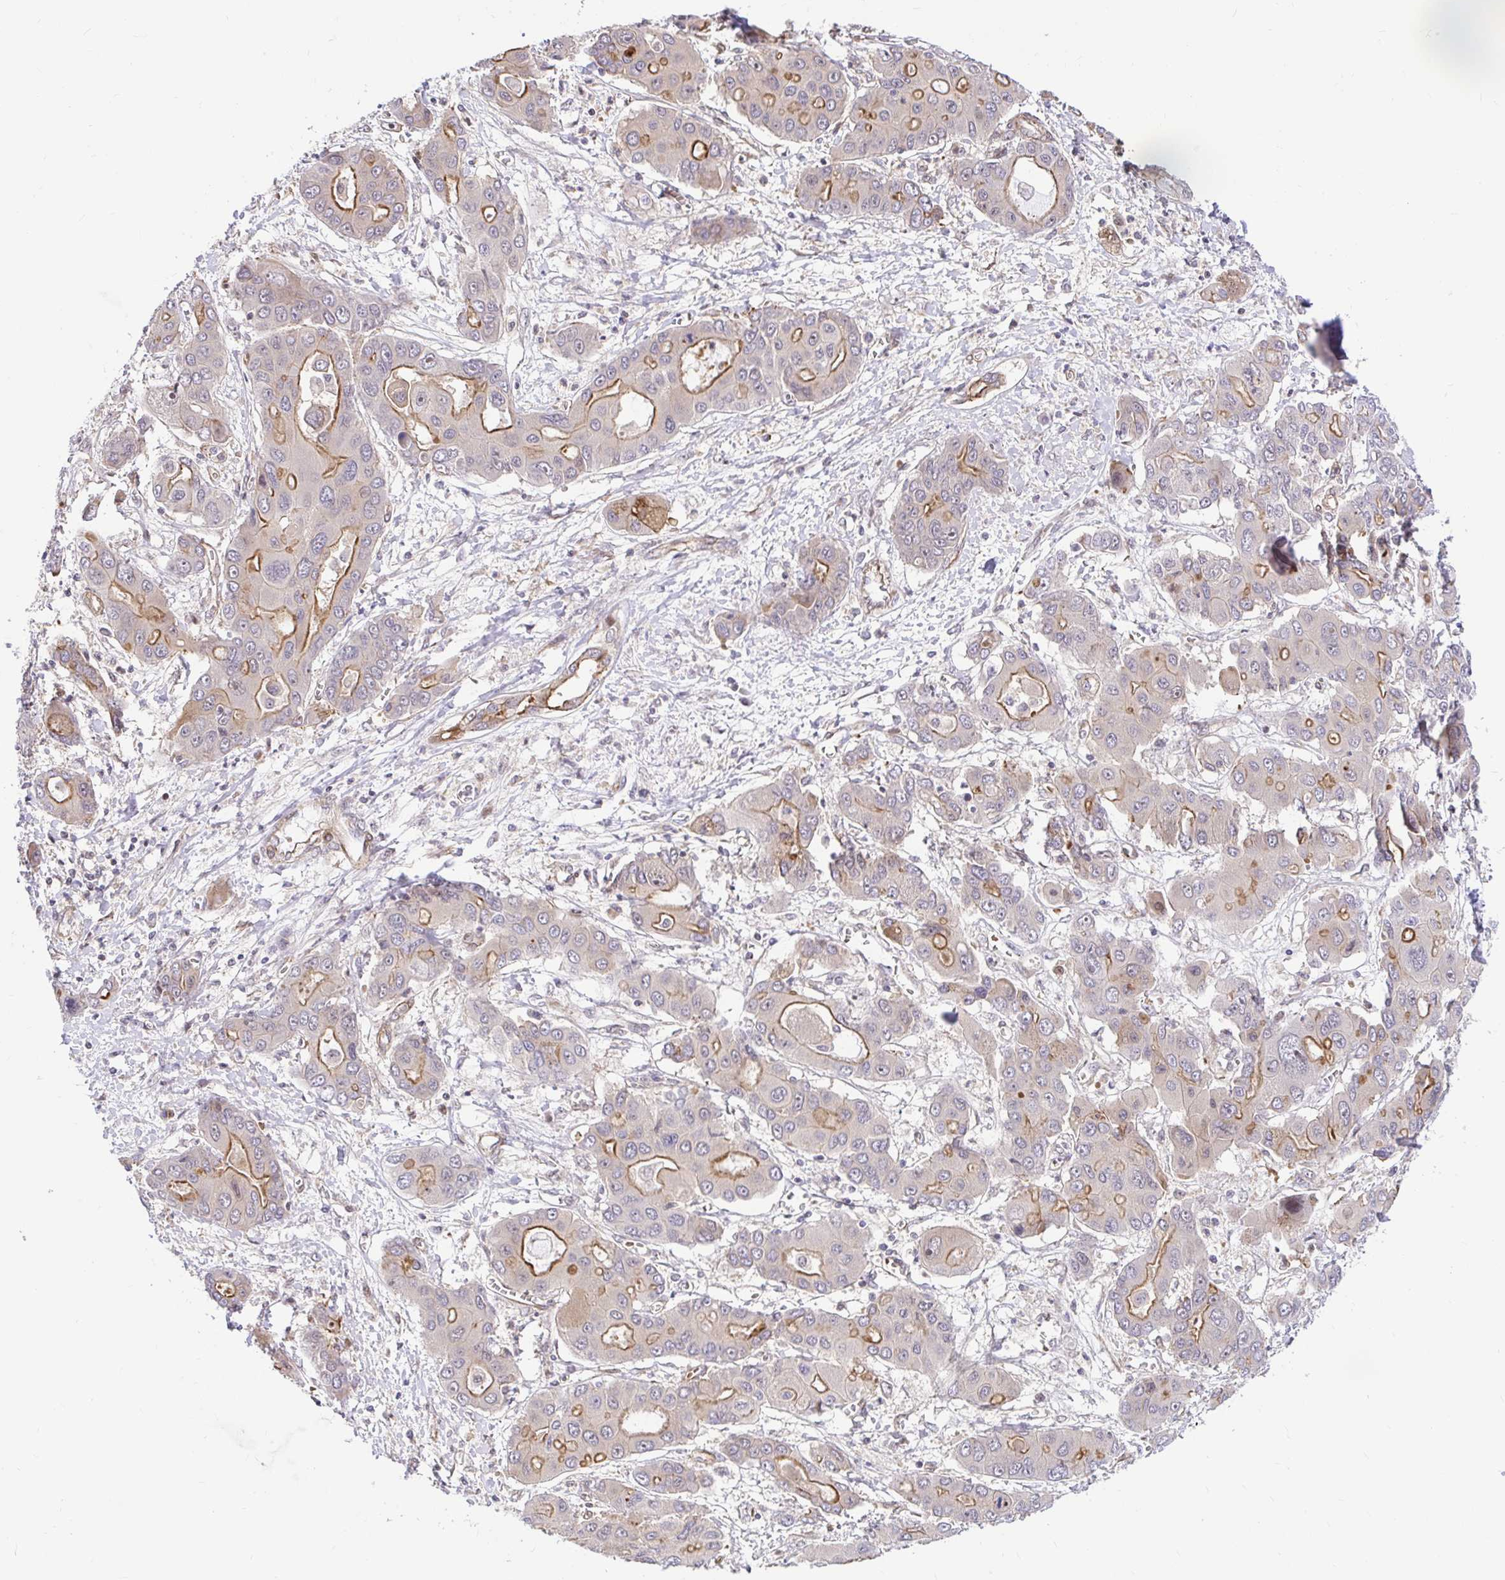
{"staining": {"intensity": "moderate", "quantity": "<25%", "location": "cytoplasmic/membranous"}, "tissue": "liver cancer", "cell_type": "Tumor cells", "image_type": "cancer", "snomed": [{"axis": "morphology", "description": "Cholangiocarcinoma"}, {"axis": "topography", "description": "Liver"}], "caption": "A brown stain highlights moderate cytoplasmic/membranous staining of a protein in liver cholangiocarcinoma tumor cells.", "gene": "TRIM55", "patient": {"sex": "male", "age": 67}}